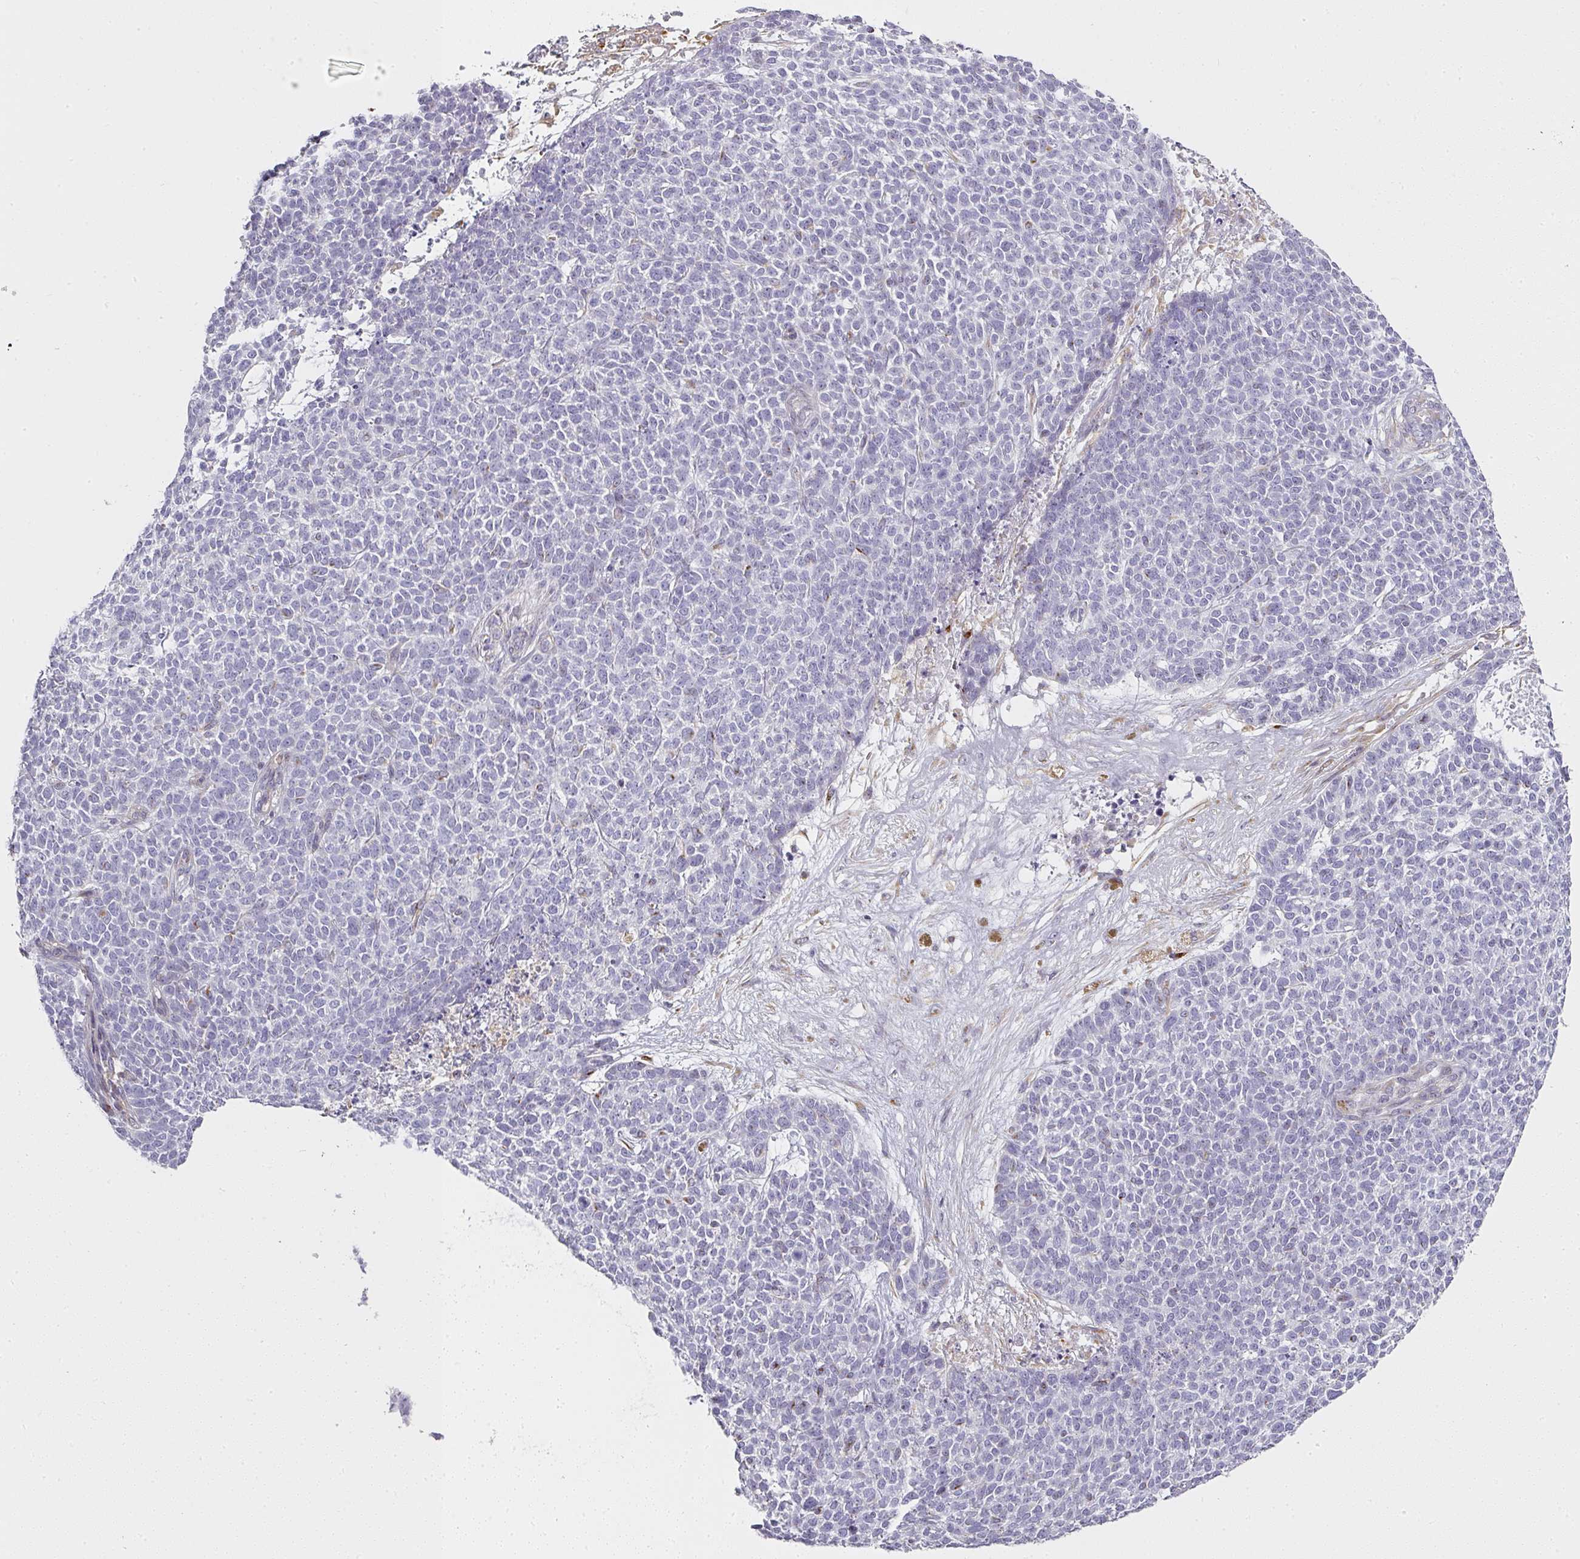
{"staining": {"intensity": "negative", "quantity": "none", "location": "none"}, "tissue": "skin cancer", "cell_type": "Tumor cells", "image_type": "cancer", "snomed": [{"axis": "morphology", "description": "Basal cell carcinoma"}, {"axis": "topography", "description": "Skin"}], "caption": "Histopathology image shows no significant protein positivity in tumor cells of skin cancer.", "gene": "ATP8B2", "patient": {"sex": "female", "age": 84}}